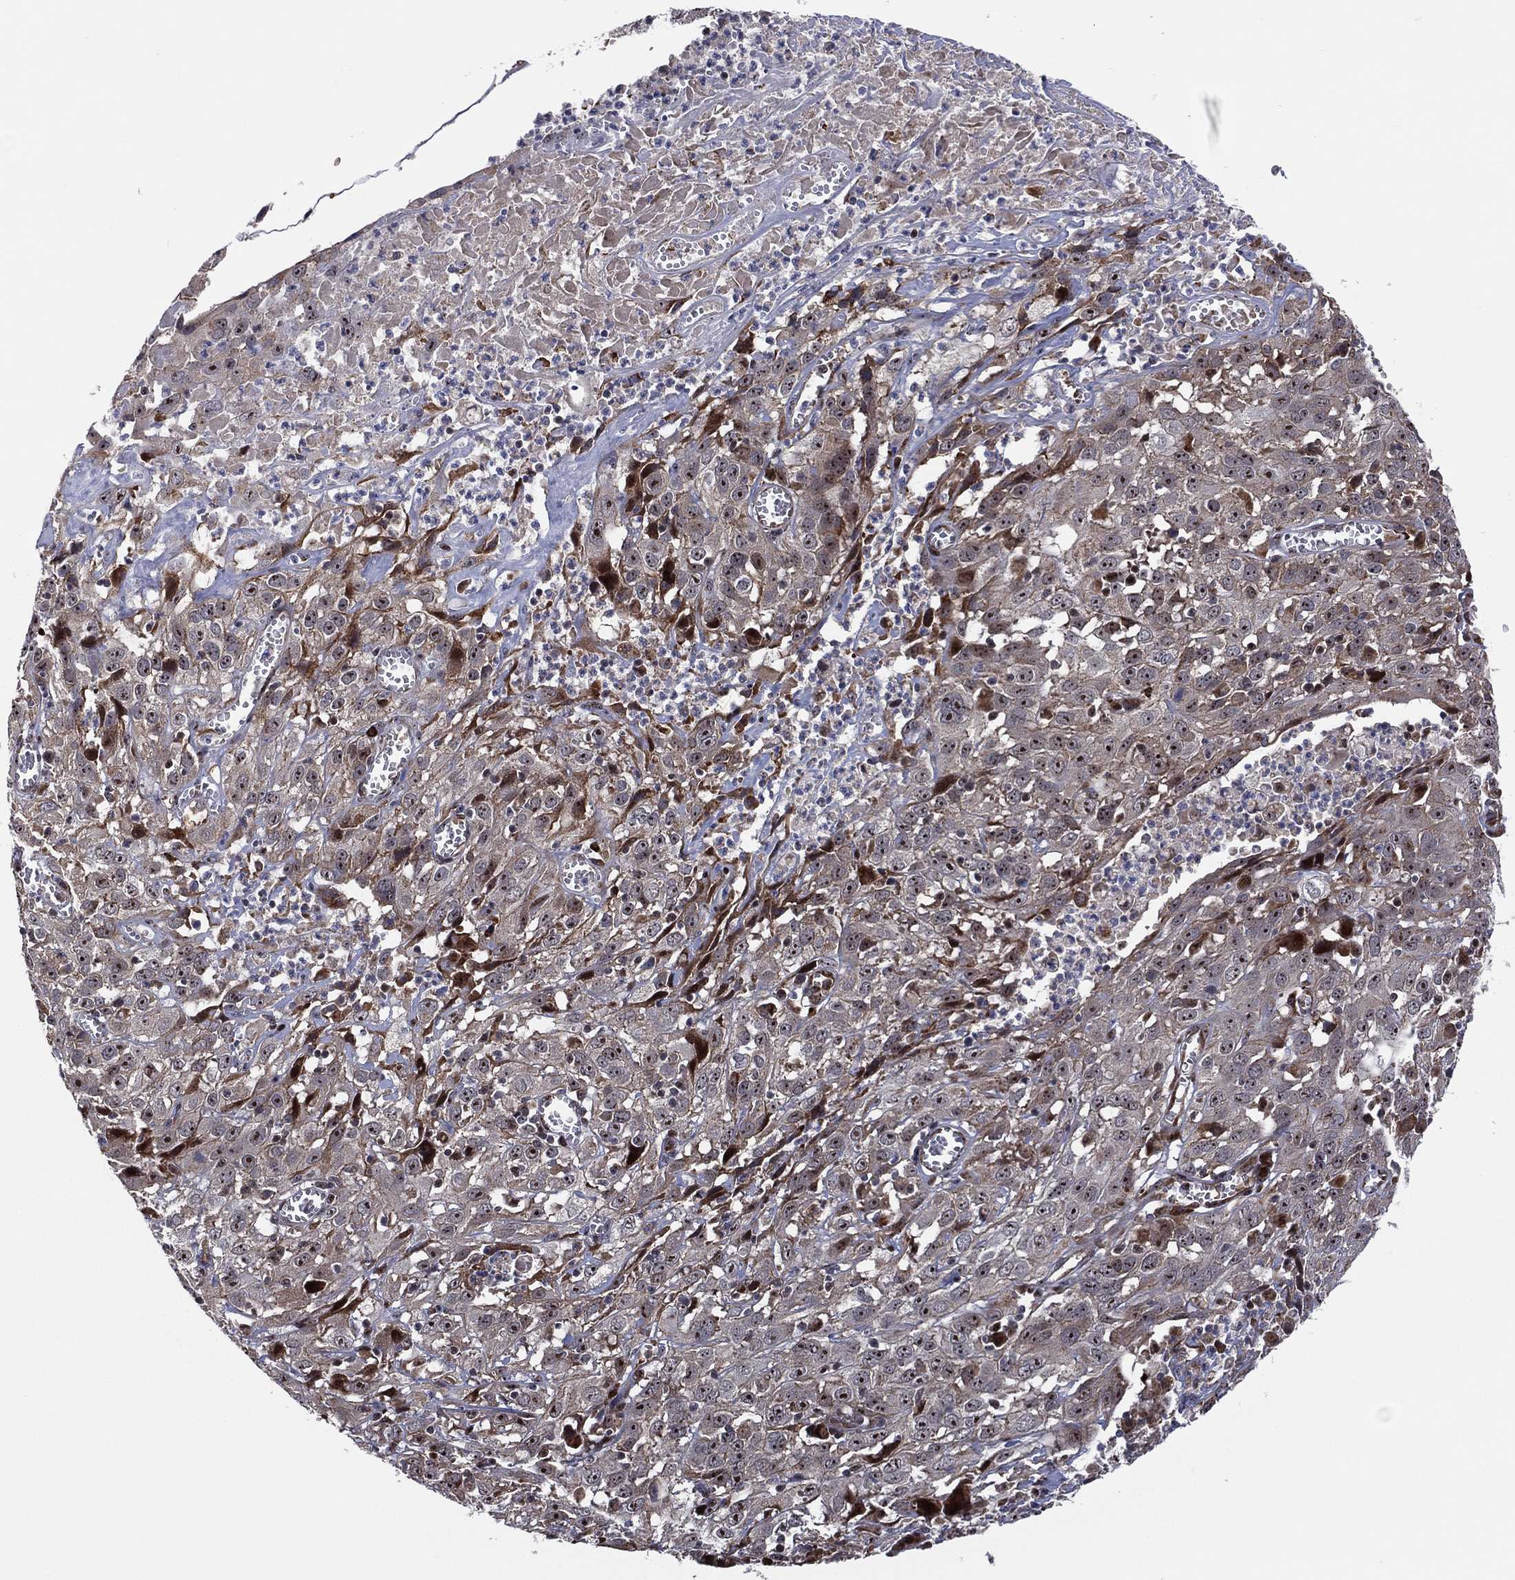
{"staining": {"intensity": "strong", "quantity": "25%-75%", "location": "nuclear"}, "tissue": "cervical cancer", "cell_type": "Tumor cells", "image_type": "cancer", "snomed": [{"axis": "morphology", "description": "Squamous cell carcinoma, NOS"}, {"axis": "topography", "description": "Cervix"}], "caption": "Squamous cell carcinoma (cervical) stained for a protein (brown) exhibits strong nuclear positive staining in about 25%-75% of tumor cells.", "gene": "VHL", "patient": {"sex": "female", "age": 32}}